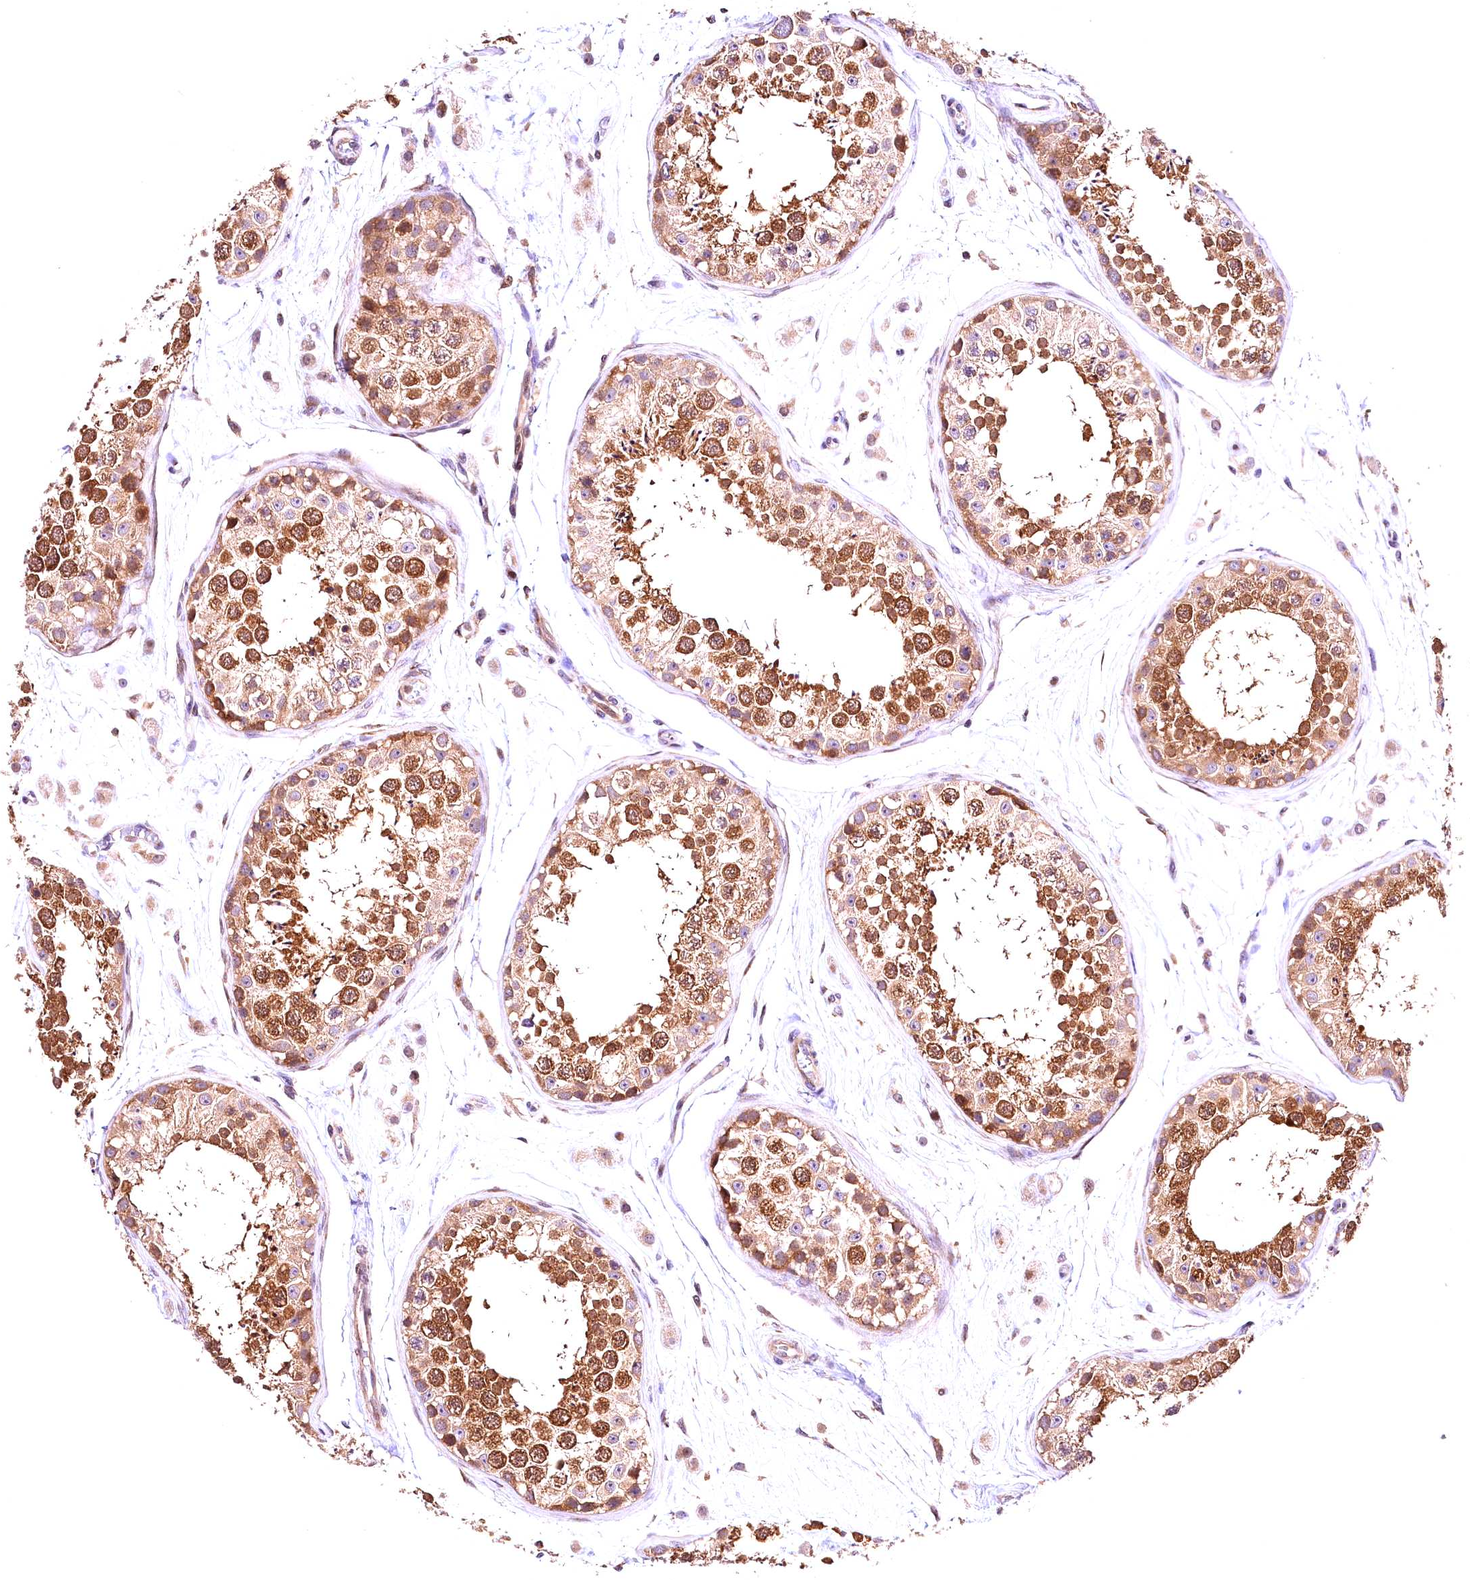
{"staining": {"intensity": "moderate", "quantity": ">75%", "location": "cytoplasmic/membranous"}, "tissue": "testis", "cell_type": "Cells in seminiferous ducts", "image_type": "normal", "snomed": [{"axis": "morphology", "description": "Normal tissue, NOS"}, {"axis": "topography", "description": "Testis"}], "caption": "Immunohistochemical staining of benign human testis reveals moderate cytoplasmic/membranous protein expression in about >75% of cells in seminiferous ducts. Using DAB (3,3'-diaminobenzidine) (brown) and hematoxylin (blue) stains, captured at high magnification using brightfield microscopy.", "gene": "CHORDC1", "patient": {"sex": "male", "age": 25}}